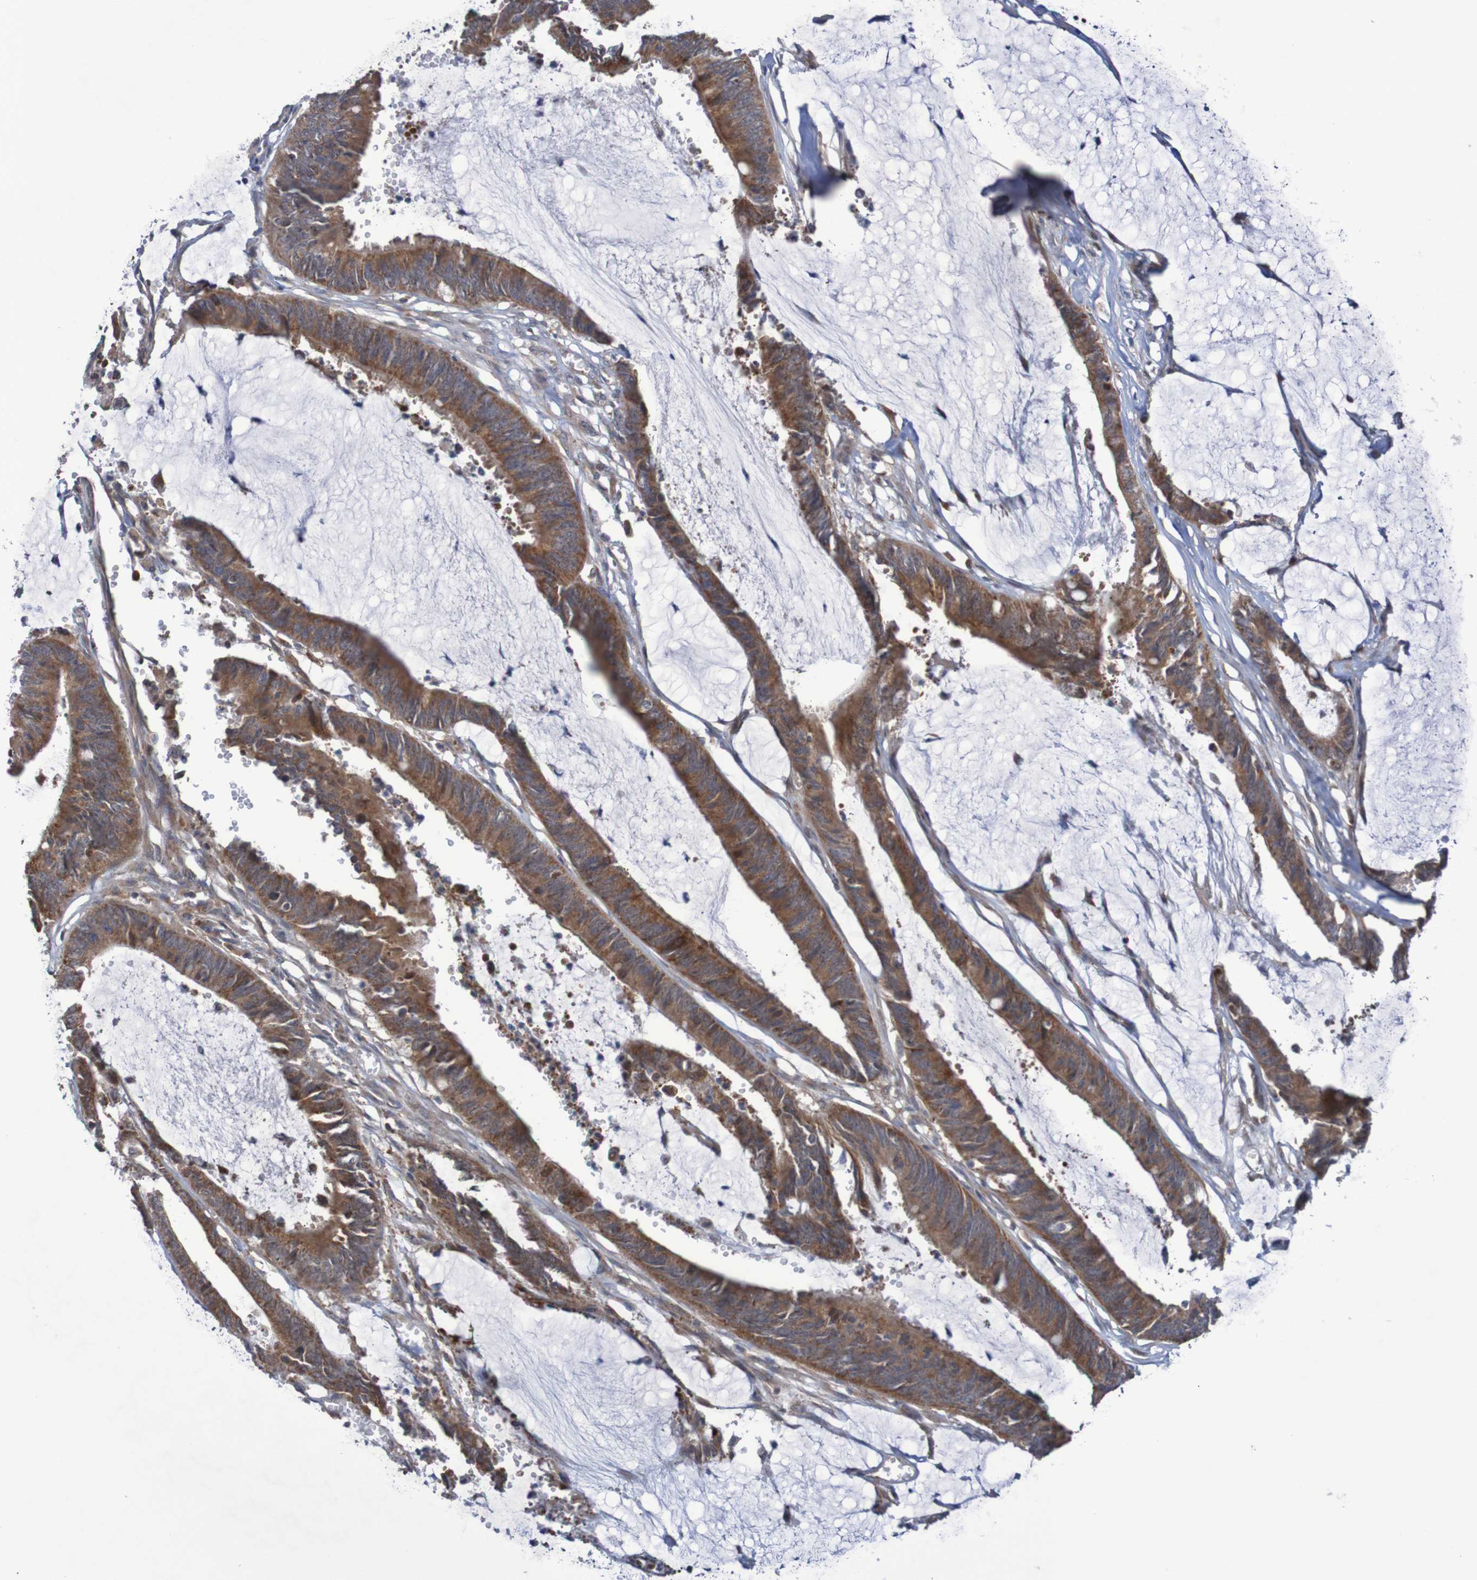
{"staining": {"intensity": "strong", "quantity": ">75%", "location": "cytoplasmic/membranous"}, "tissue": "colorectal cancer", "cell_type": "Tumor cells", "image_type": "cancer", "snomed": [{"axis": "morphology", "description": "Adenocarcinoma, NOS"}, {"axis": "topography", "description": "Rectum"}], "caption": "The histopathology image shows staining of colorectal adenocarcinoma, revealing strong cytoplasmic/membranous protein staining (brown color) within tumor cells. (DAB (3,3'-diaminobenzidine) = brown stain, brightfield microscopy at high magnification).", "gene": "C3orf18", "patient": {"sex": "female", "age": 66}}